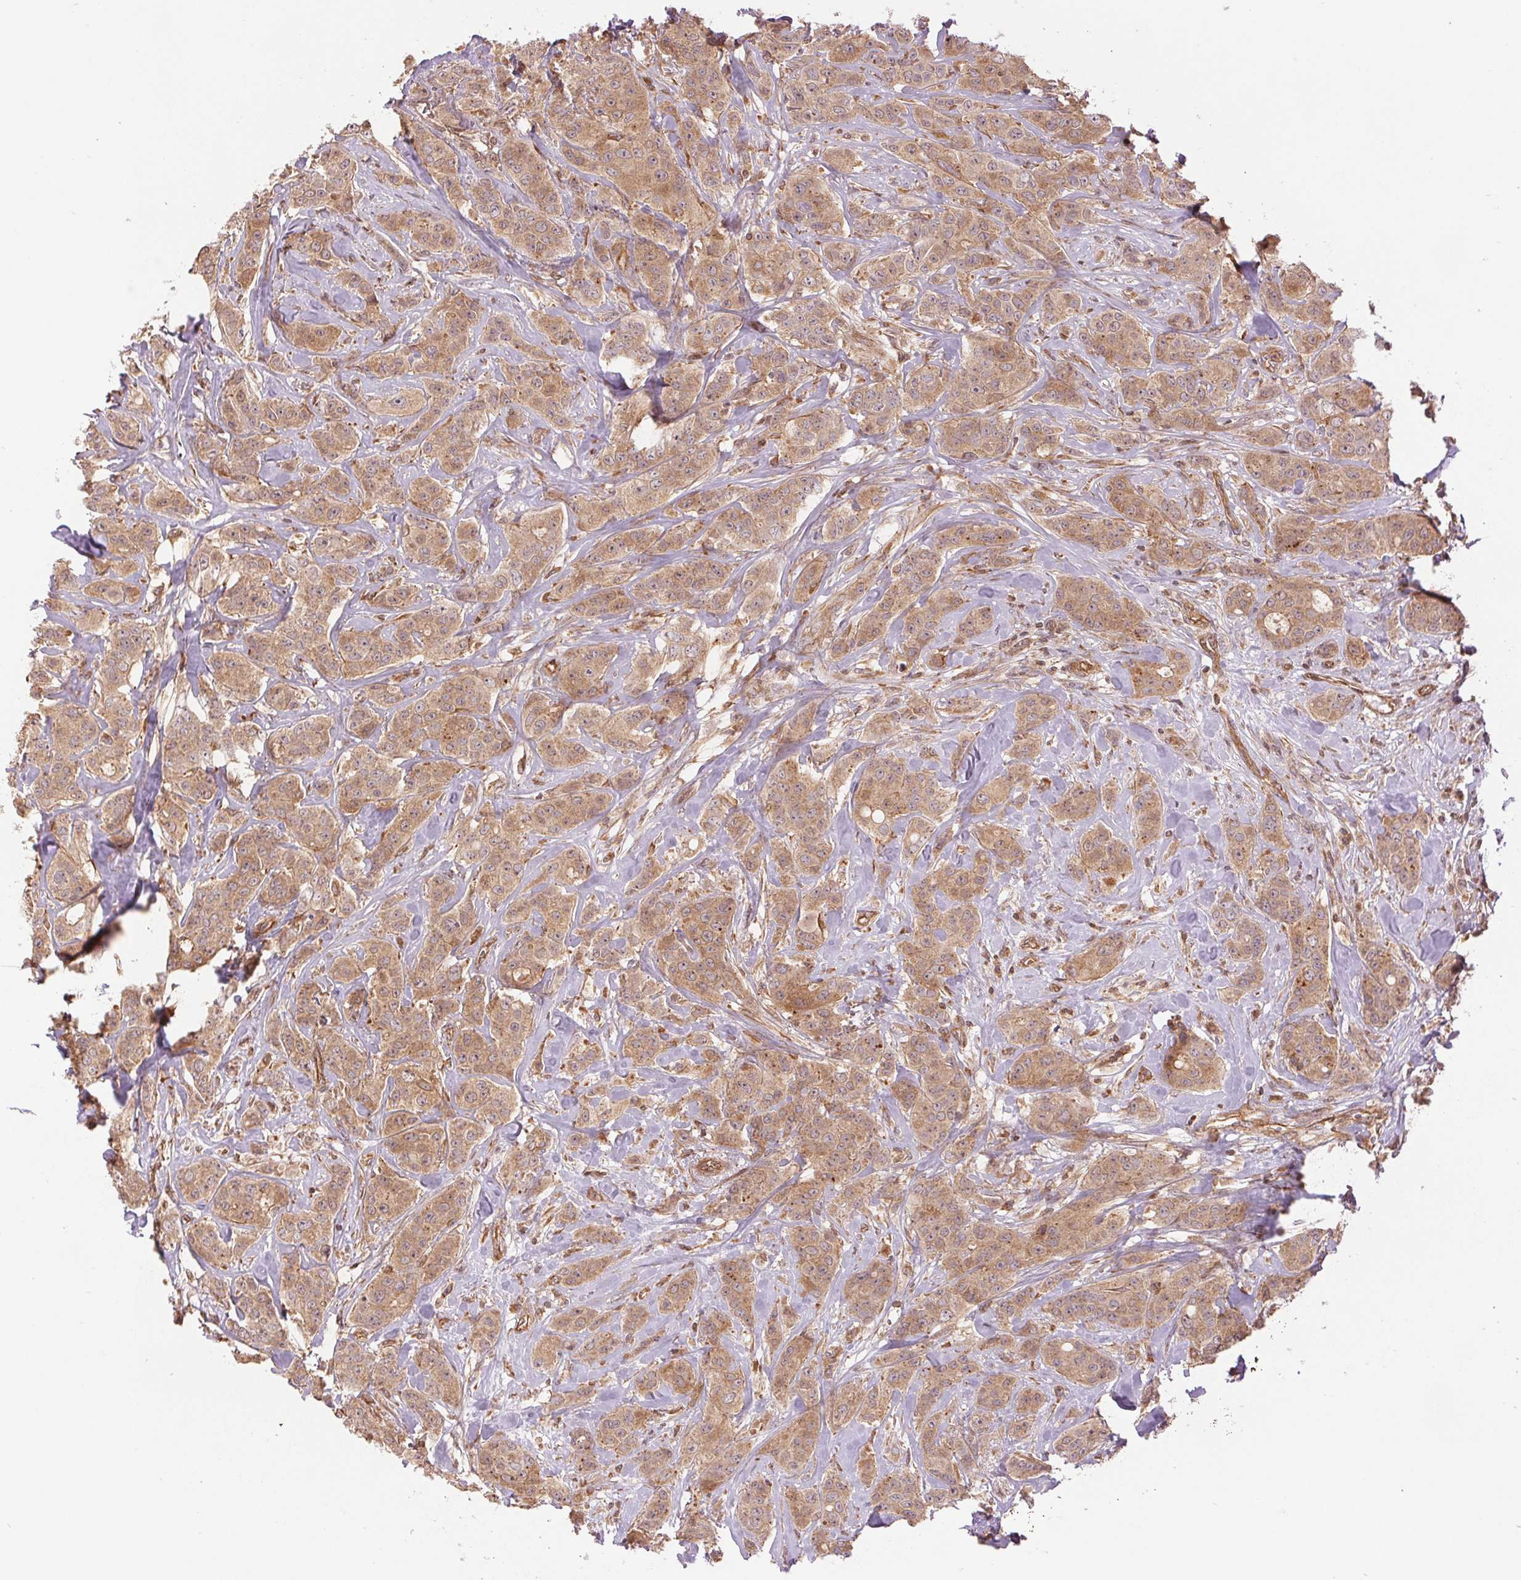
{"staining": {"intensity": "moderate", "quantity": ">75%", "location": "cytoplasmic/membranous"}, "tissue": "breast cancer", "cell_type": "Tumor cells", "image_type": "cancer", "snomed": [{"axis": "morphology", "description": "Duct carcinoma"}, {"axis": "topography", "description": "Breast"}], "caption": "Immunohistochemical staining of breast cancer shows medium levels of moderate cytoplasmic/membranous protein positivity in about >75% of tumor cells. Immunohistochemistry stains the protein of interest in brown and the nuclei are stained blue.", "gene": "STARD7", "patient": {"sex": "female", "age": 43}}